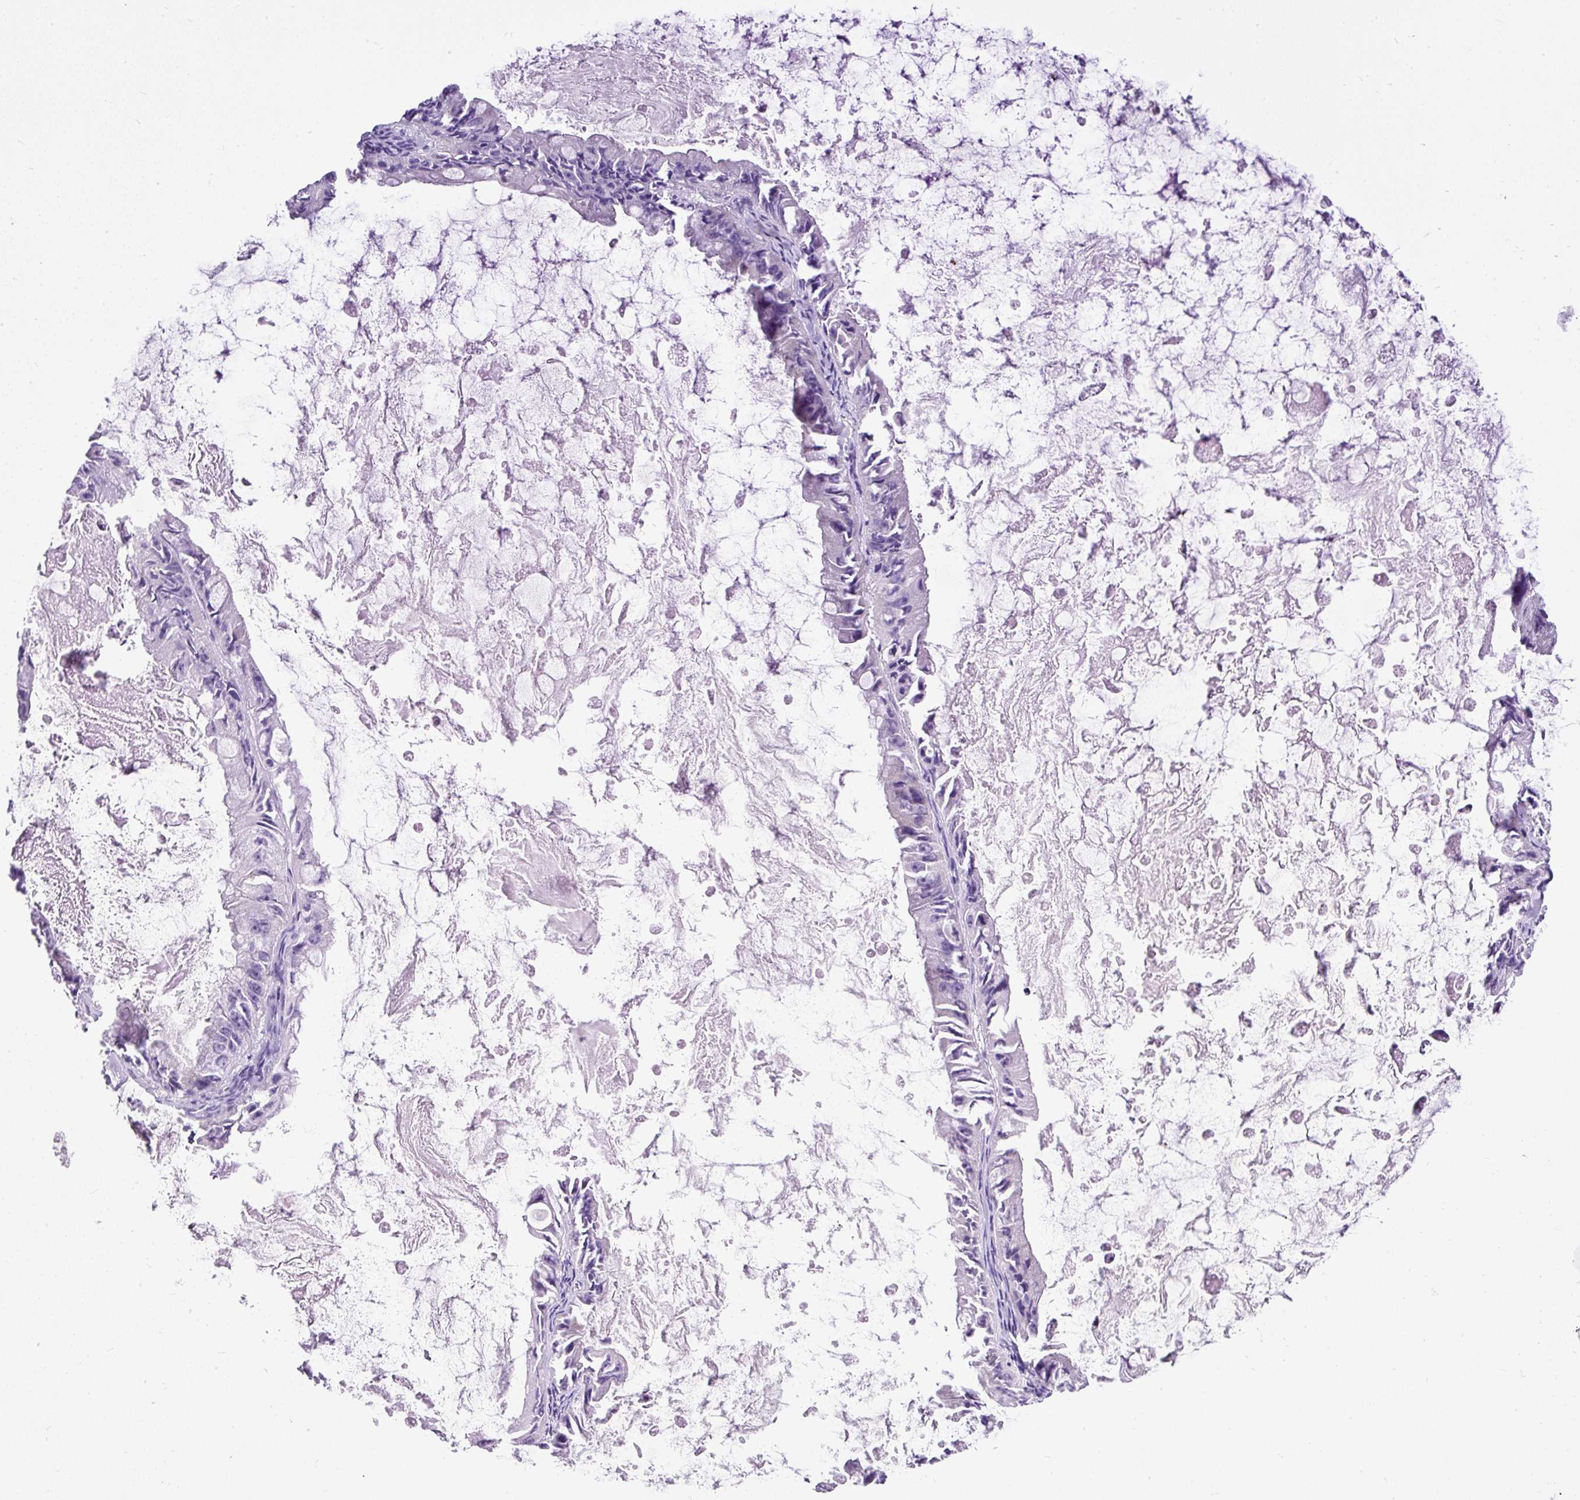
{"staining": {"intensity": "negative", "quantity": "none", "location": "none"}, "tissue": "ovarian cancer", "cell_type": "Tumor cells", "image_type": "cancer", "snomed": [{"axis": "morphology", "description": "Cystadenocarcinoma, mucinous, NOS"}, {"axis": "topography", "description": "Ovary"}], "caption": "IHC of ovarian mucinous cystadenocarcinoma demonstrates no staining in tumor cells.", "gene": "STOX2", "patient": {"sex": "female", "age": 61}}